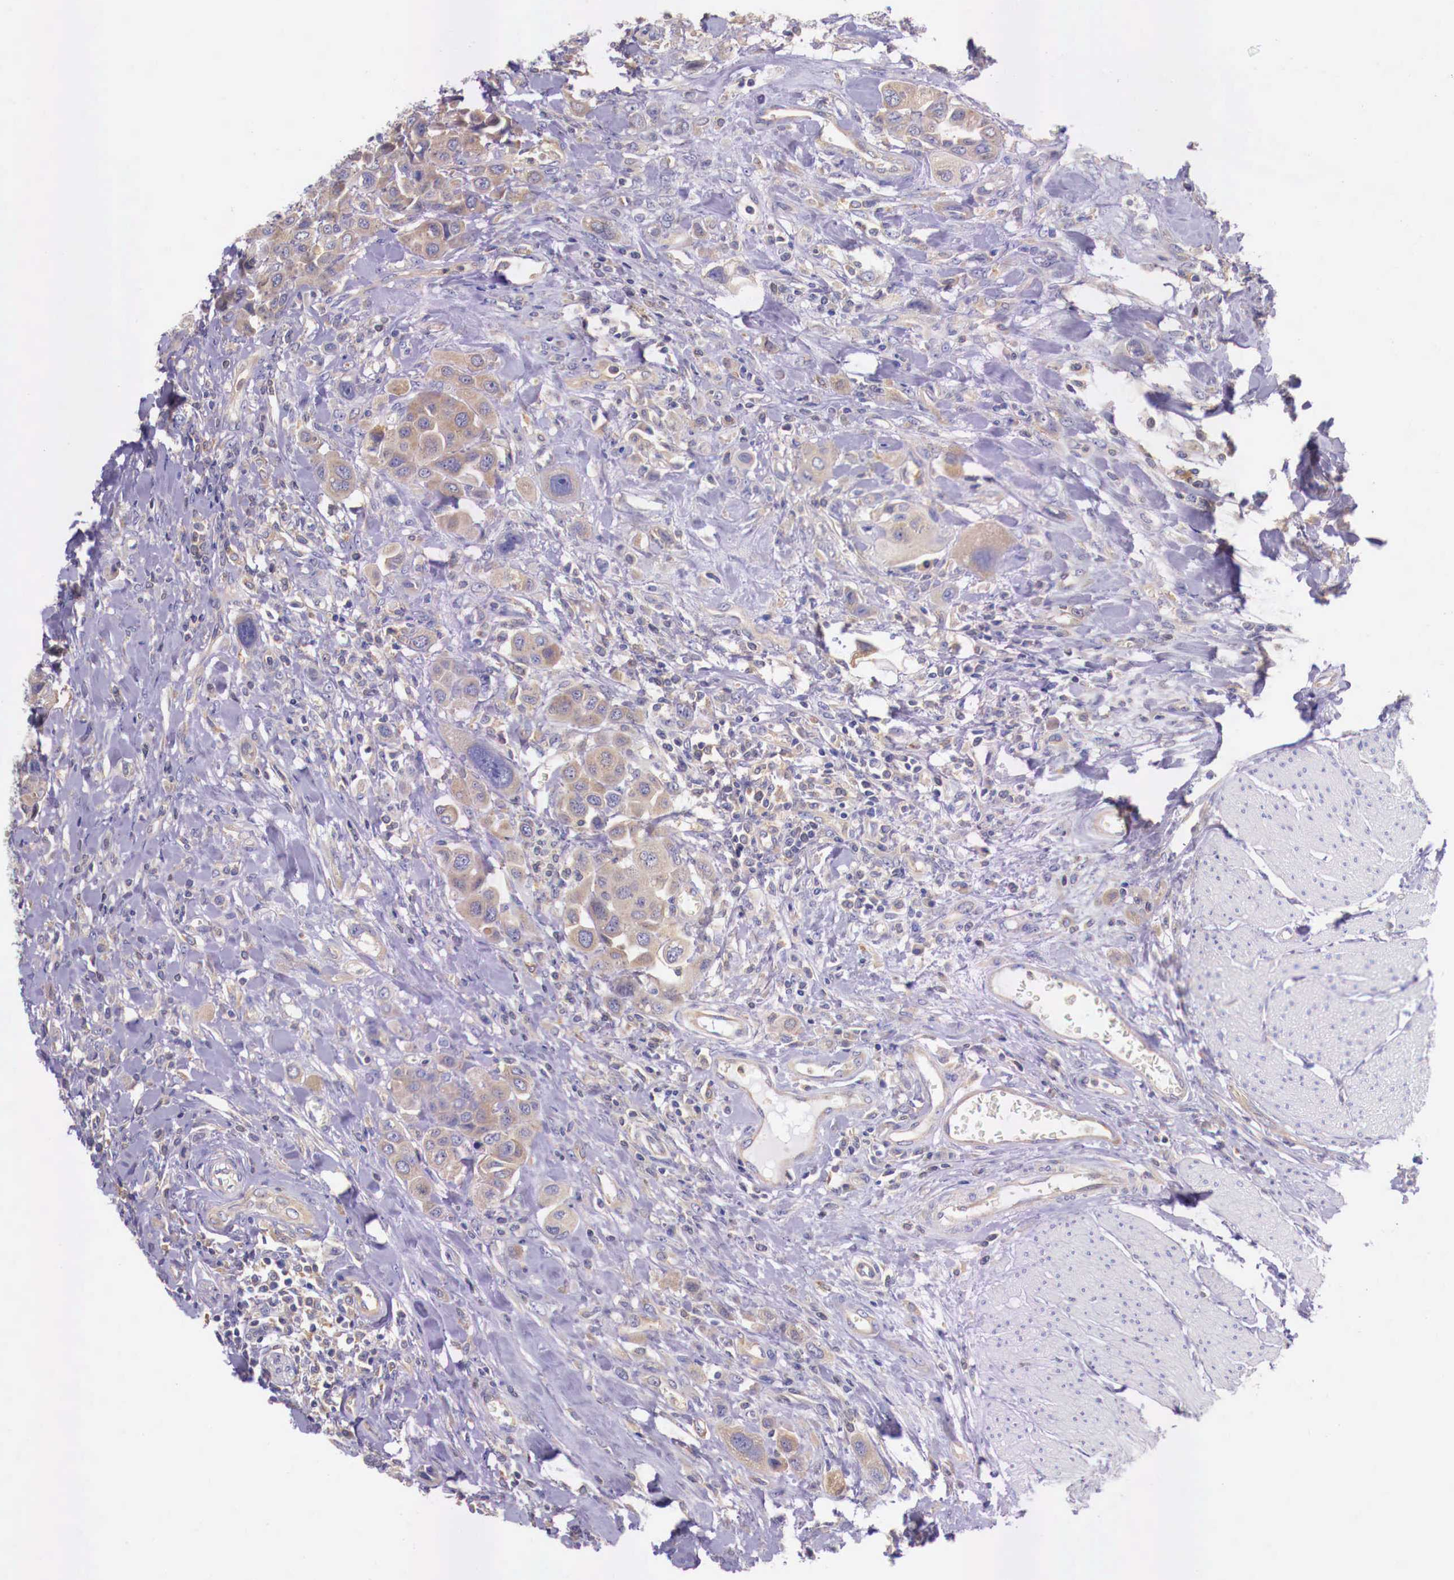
{"staining": {"intensity": "weak", "quantity": "25%-75%", "location": "cytoplasmic/membranous"}, "tissue": "urothelial cancer", "cell_type": "Tumor cells", "image_type": "cancer", "snomed": [{"axis": "morphology", "description": "Urothelial carcinoma, High grade"}, {"axis": "topography", "description": "Urinary bladder"}], "caption": "The image exhibits a brown stain indicating the presence of a protein in the cytoplasmic/membranous of tumor cells in urothelial carcinoma (high-grade).", "gene": "GRIPAP1", "patient": {"sex": "male", "age": 50}}